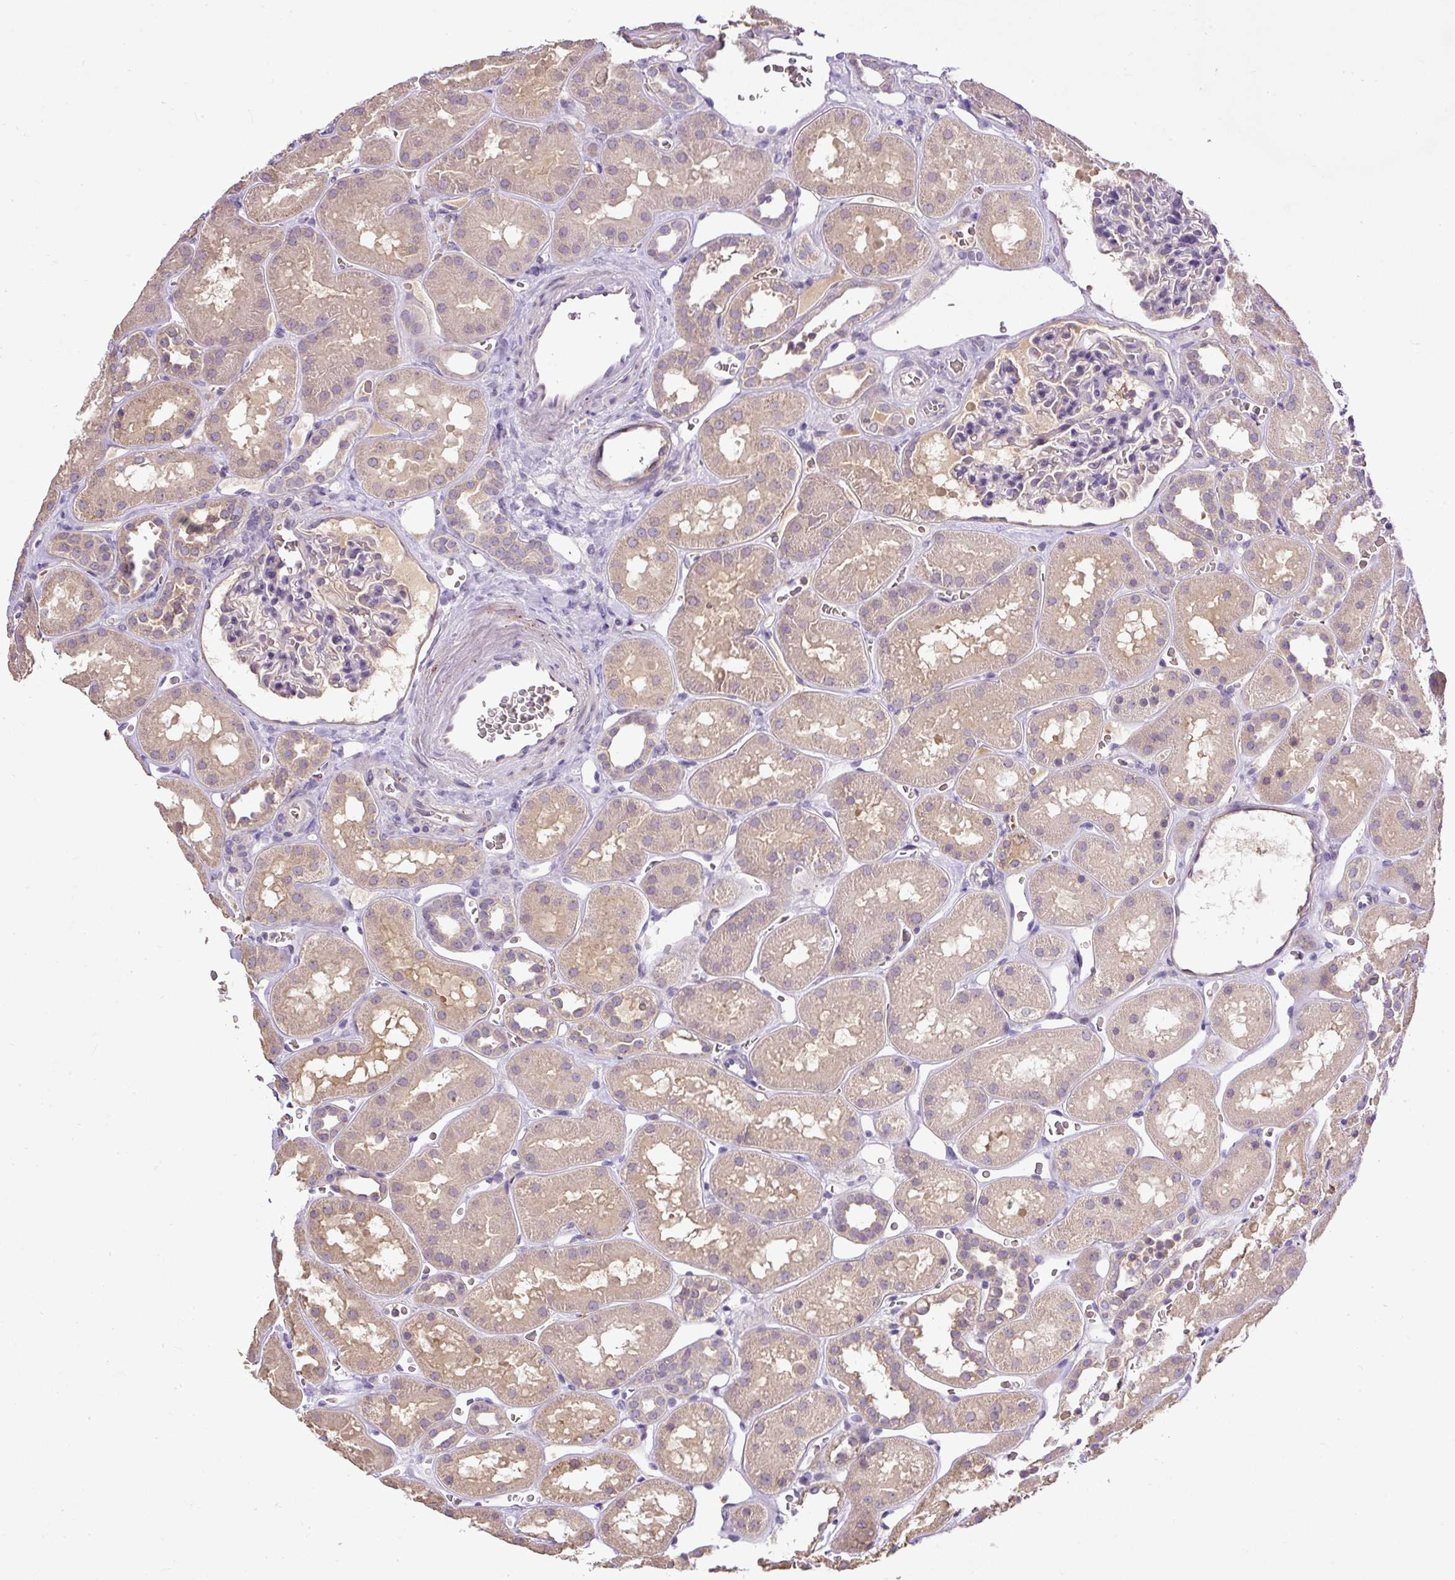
{"staining": {"intensity": "negative", "quantity": "none", "location": "none"}, "tissue": "kidney", "cell_type": "Cells in glomeruli", "image_type": "normal", "snomed": [{"axis": "morphology", "description": "Normal tissue, NOS"}, {"axis": "topography", "description": "Kidney"}], "caption": "A photomicrograph of kidney stained for a protein shows no brown staining in cells in glomeruli. (DAB (3,3'-diaminobenzidine) immunohistochemistry (IHC), high magnification).", "gene": "CXCL13", "patient": {"sex": "female", "age": 41}}